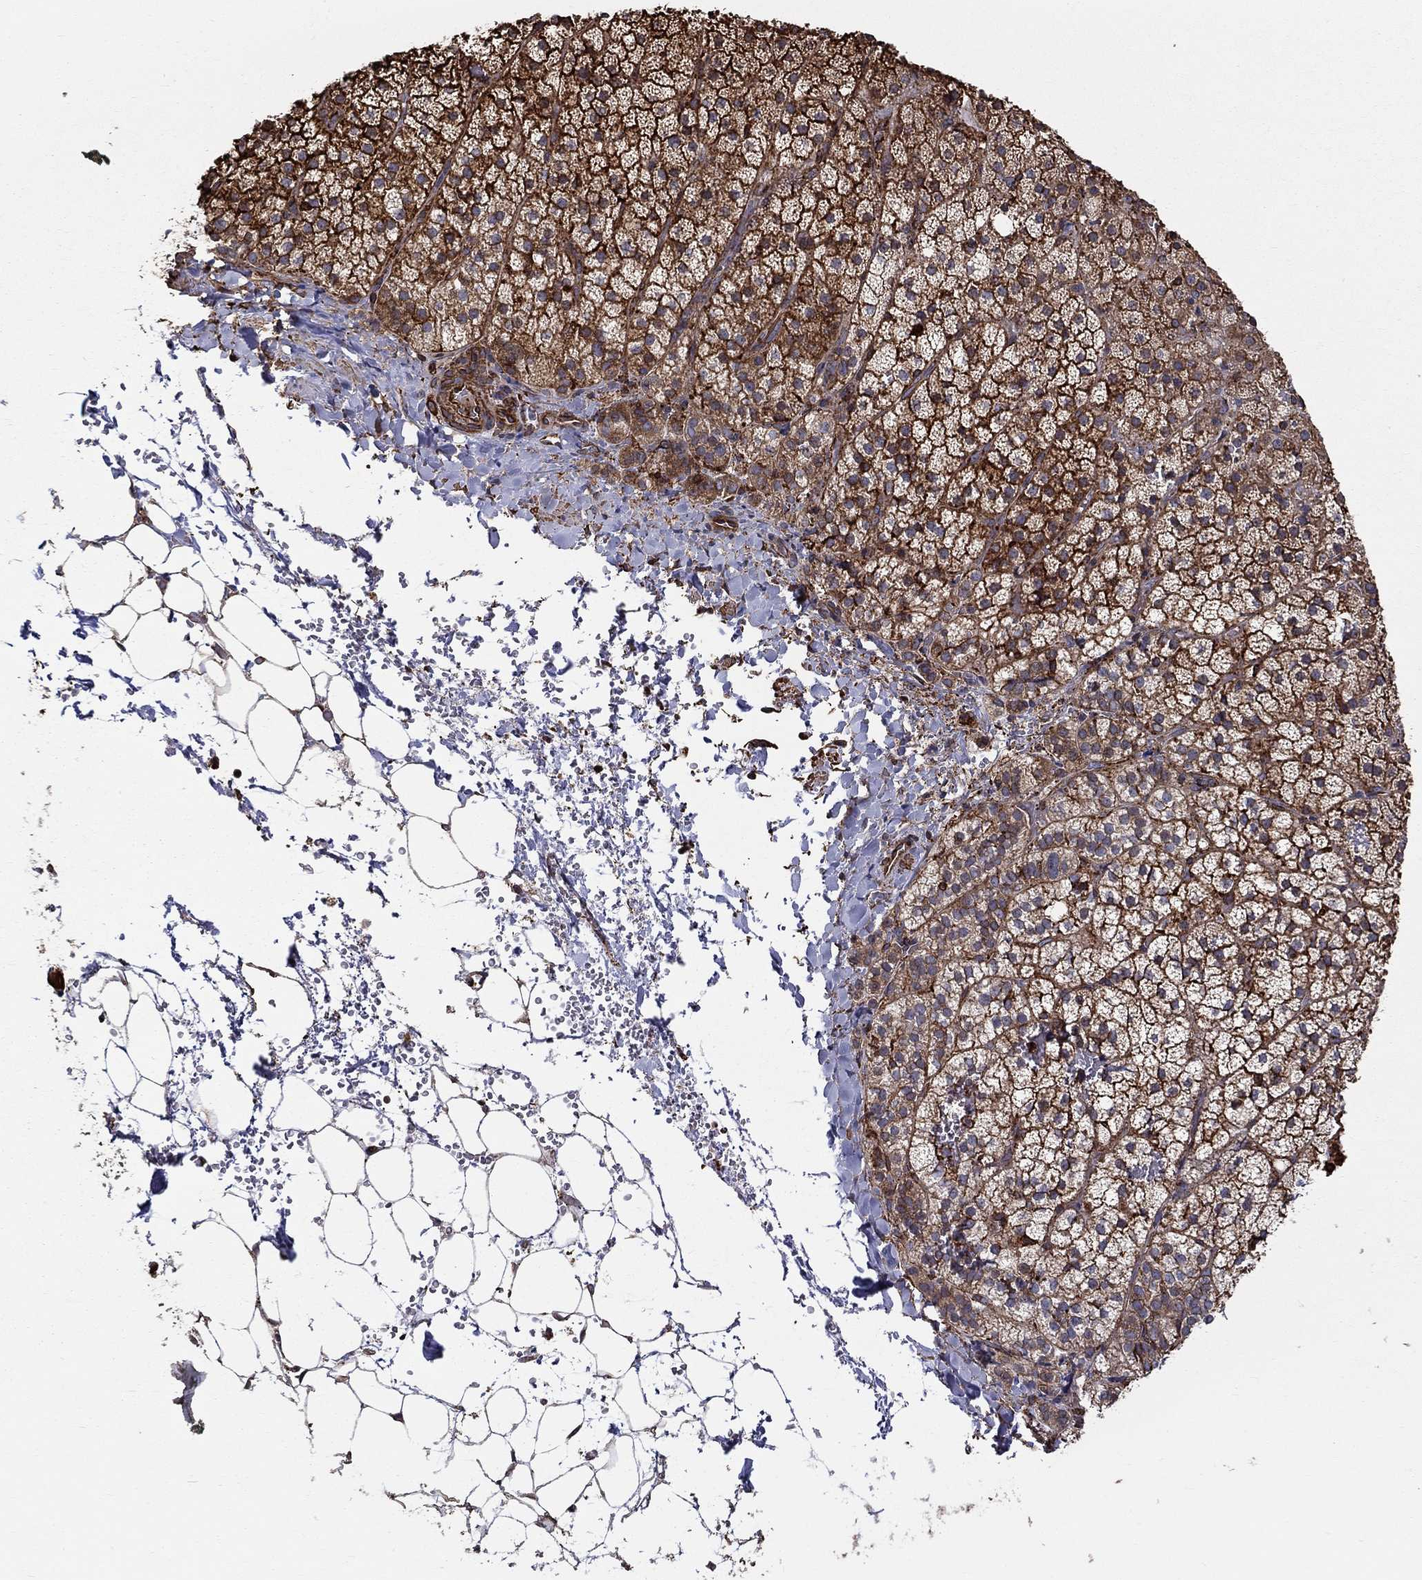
{"staining": {"intensity": "strong", "quantity": "25%-75%", "location": "cytoplasmic/membranous"}, "tissue": "adrenal gland", "cell_type": "Glandular cells", "image_type": "normal", "snomed": [{"axis": "morphology", "description": "Normal tissue, NOS"}, {"axis": "topography", "description": "Adrenal gland"}], "caption": "Protein analysis of benign adrenal gland exhibits strong cytoplasmic/membranous staining in approximately 25%-75% of glandular cells. (IHC, brightfield microscopy, high magnification).", "gene": "NPHP1", "patient": {"sex": "male", "age": 53}}